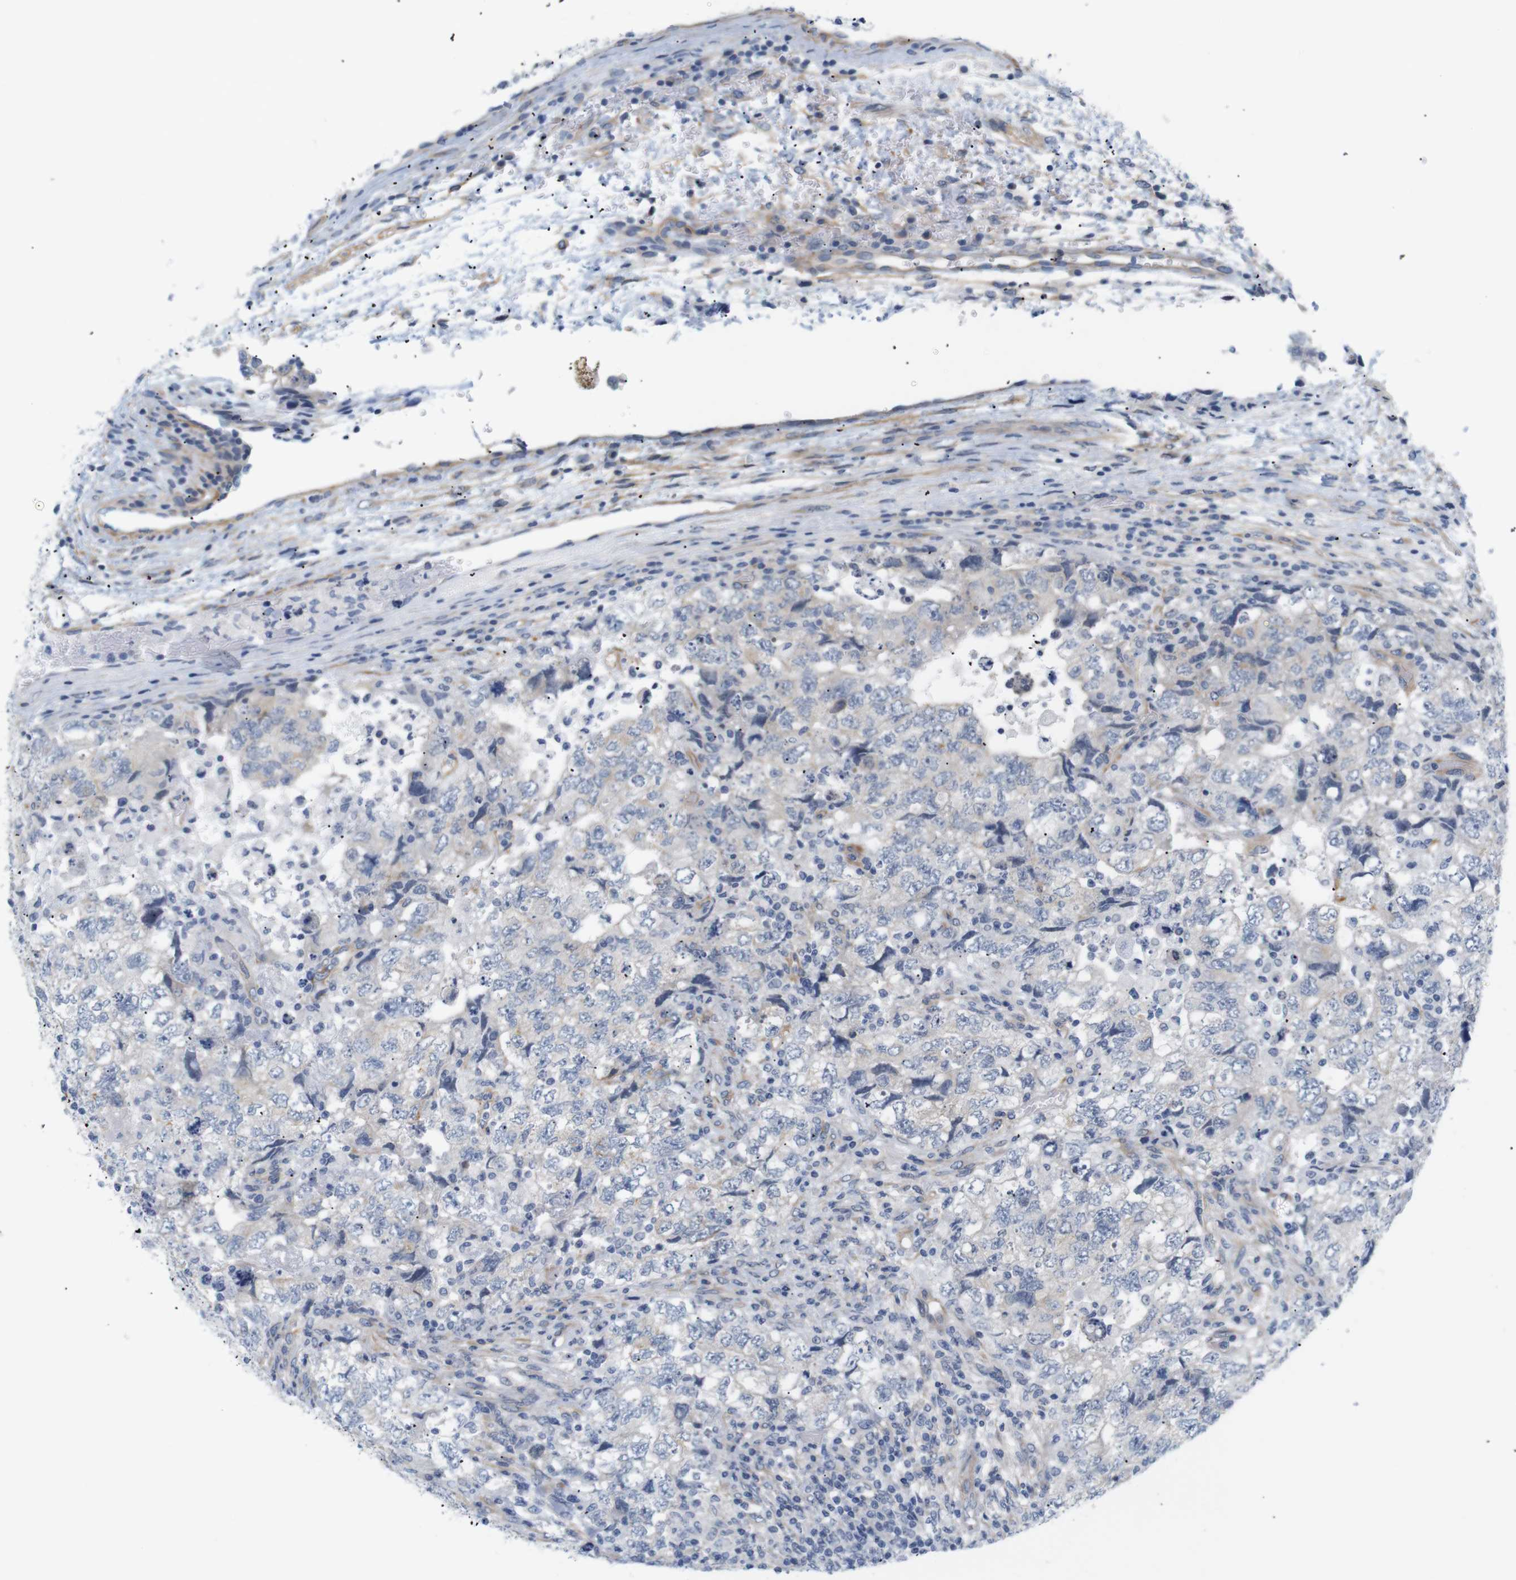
{"staining": {"intensity": "negative", "quantity": "none", "location": "none"}, "tissue": "testis cancer", "cell_type": "Tumor cells", "image_type": "cancer", "snomed": [{"axis": "morphology", "description": "Carcinoma, Embryonal, NOS"}, {"axis": "topography", "description": "Testis"}], "caption": "This is an immunohistochemistry (IHC) photomicrograph of human testis cancer. There is no expression in tumor cells.", "gene": "STMN3", "patient": {"sex": "male", "age": 36}}